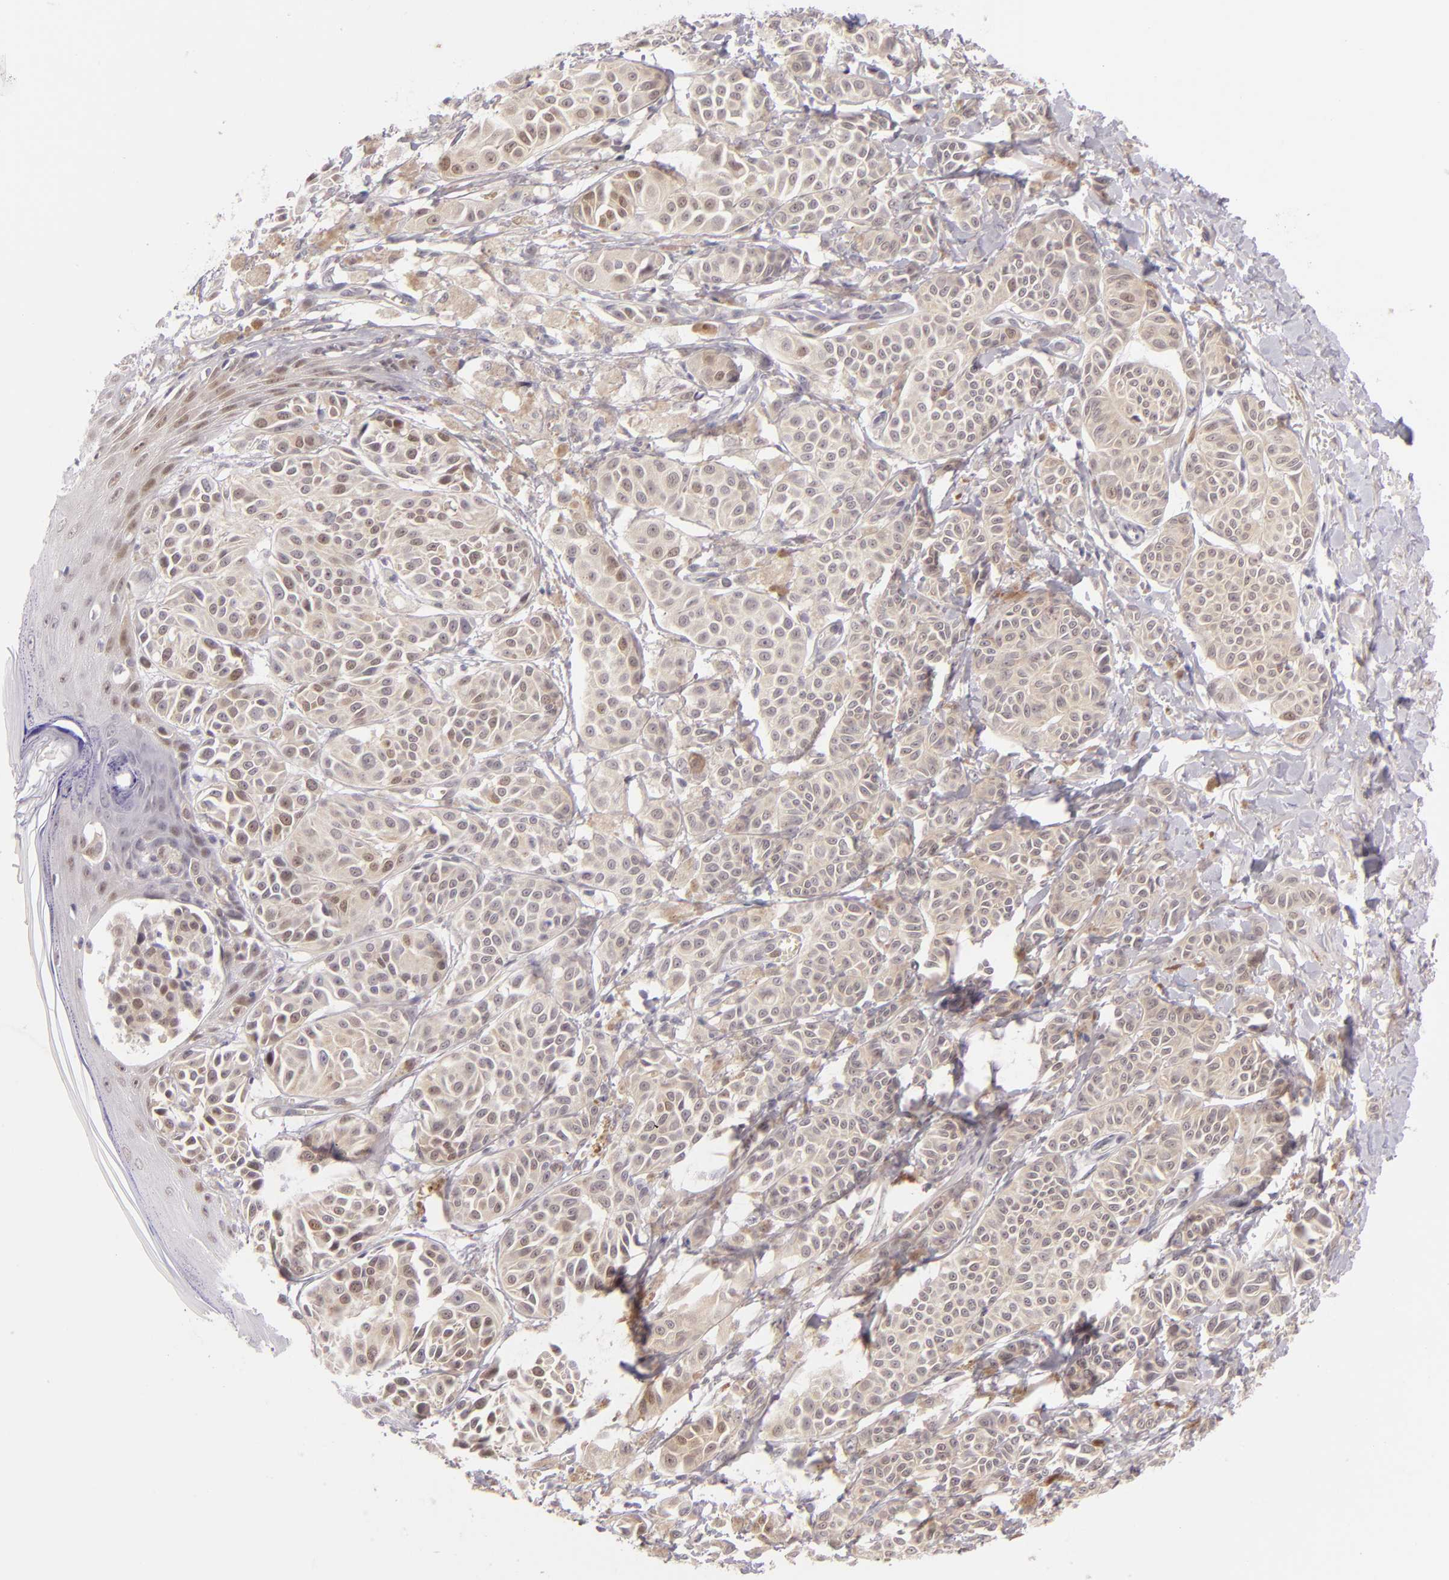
{"staining": {"intensity": "weak", "quantity": "25%-75%", "location": "cytoplasmic/membranous,nuclear"}, "tissue": "melanoma", "cell_type": "Tumor cells", "image_type": "cancer", "snomed": [{"axis": "morphology", "description": "Malignant melanoma, NOS"}, {"axis": "topography", "description": "Skin"}], "caption": "High-power microscopy captured an immunohistochemistry histopathology image of malignant melanoma, revealing weak cytoplasmic/membranous and nuclear expression in approximately 25%-75% of tumor cells.", "gene": "CSE1L", "patient": {"sex": "male", "age": 76}}